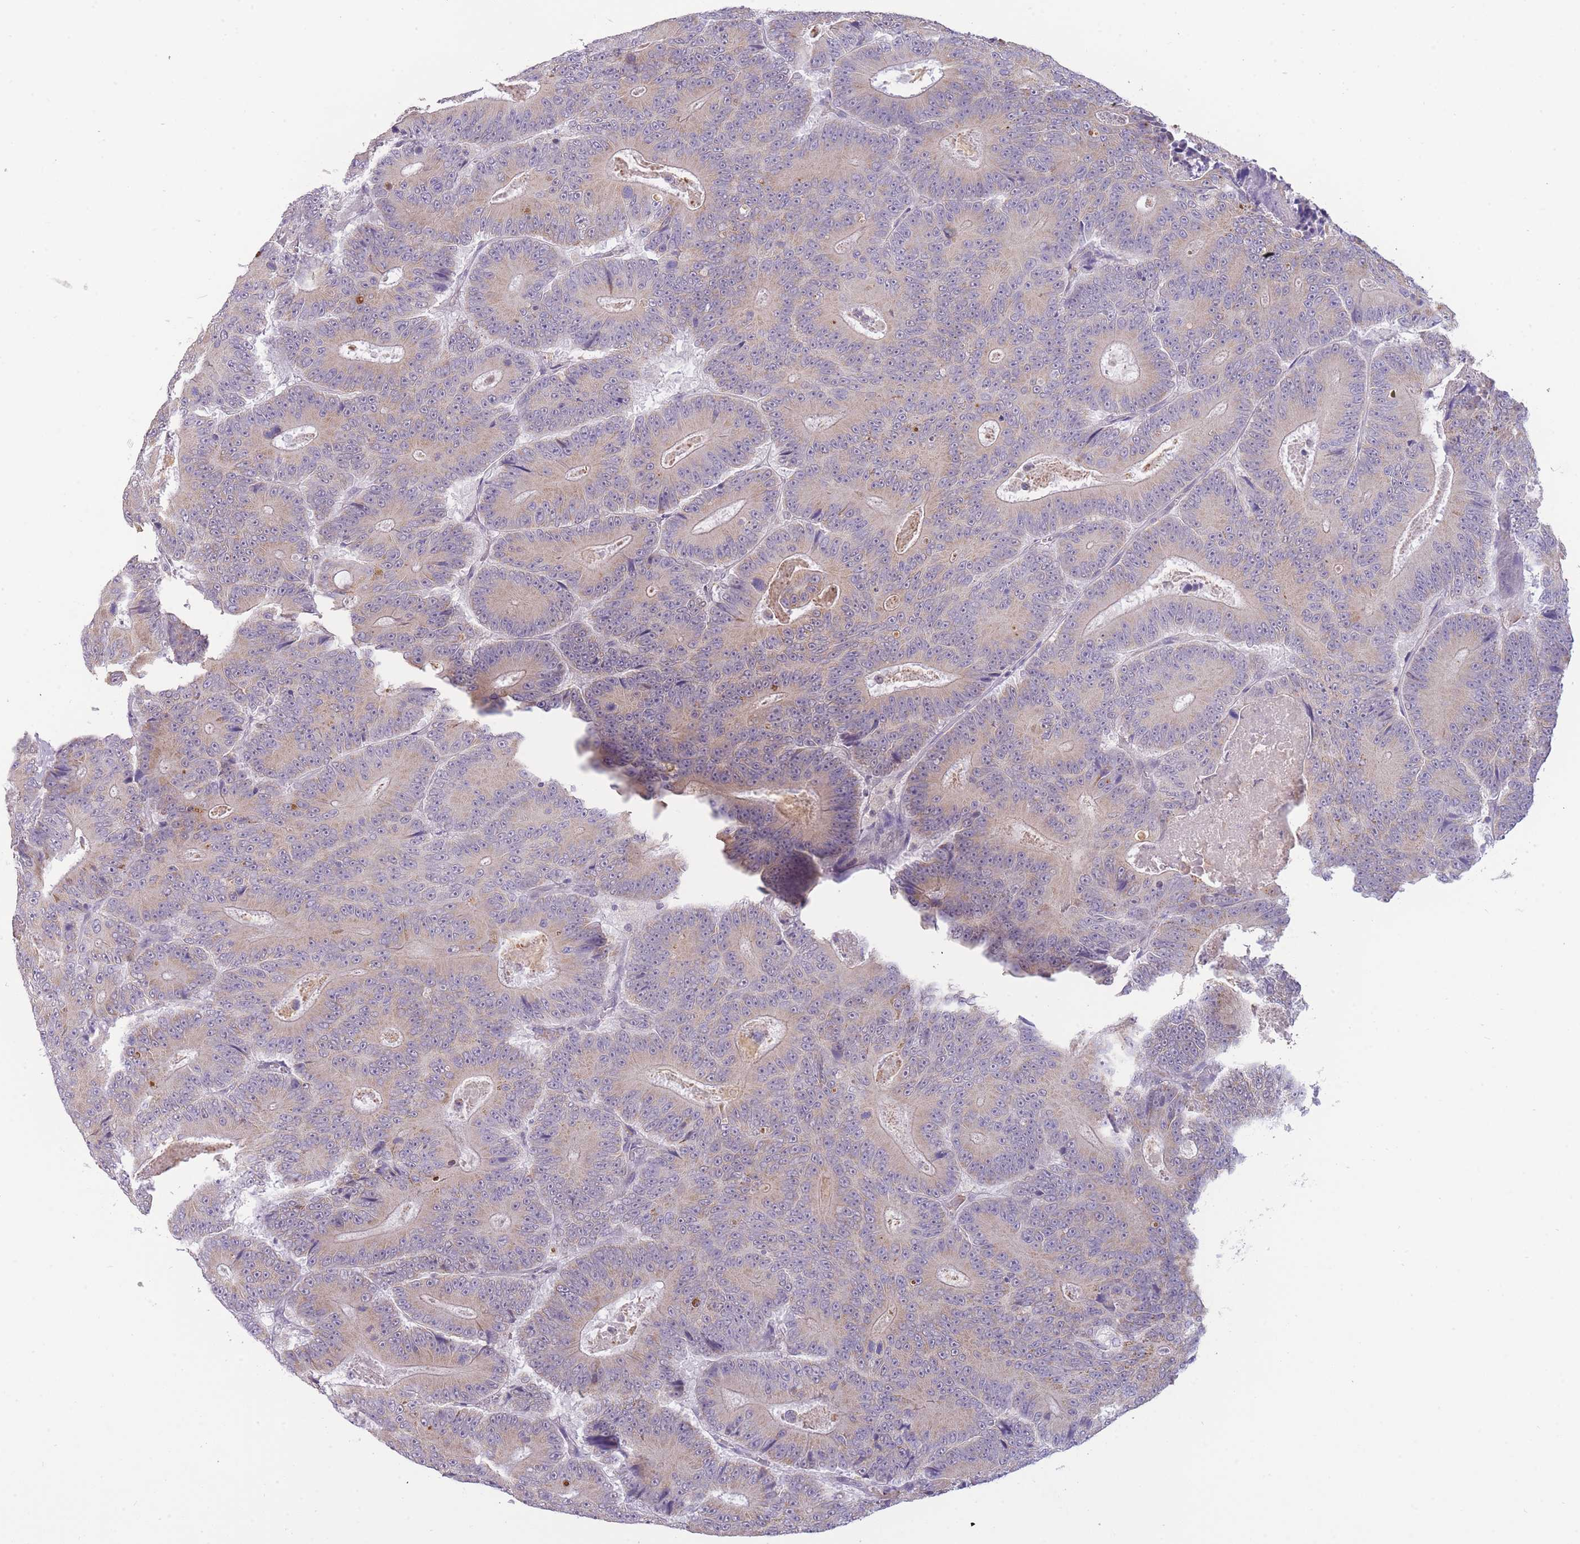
{"staining": {"intensity": "weak", "quantity": "25%-75%", "location": "cytoplasmic/membranous"}, "tissue": "colorectal cancer", "cell_type": "Tumor cells", "image_type": "cancer", "snomed": [{"axis": "morphology", "description": "Adenocarcinoma, NOS"}, {"axis": "topography", "description": "Colon"}], "caption": "This image demonstrates immunohistochemistry (IHC) staining of colorectal adenocarcinoma, with low weak cytoplasmic/membranous staining in approximately 25%-75% of tumor cells.", "gene": "GOLGA6L25", "patient": {"sex": "male", "age": 83}}